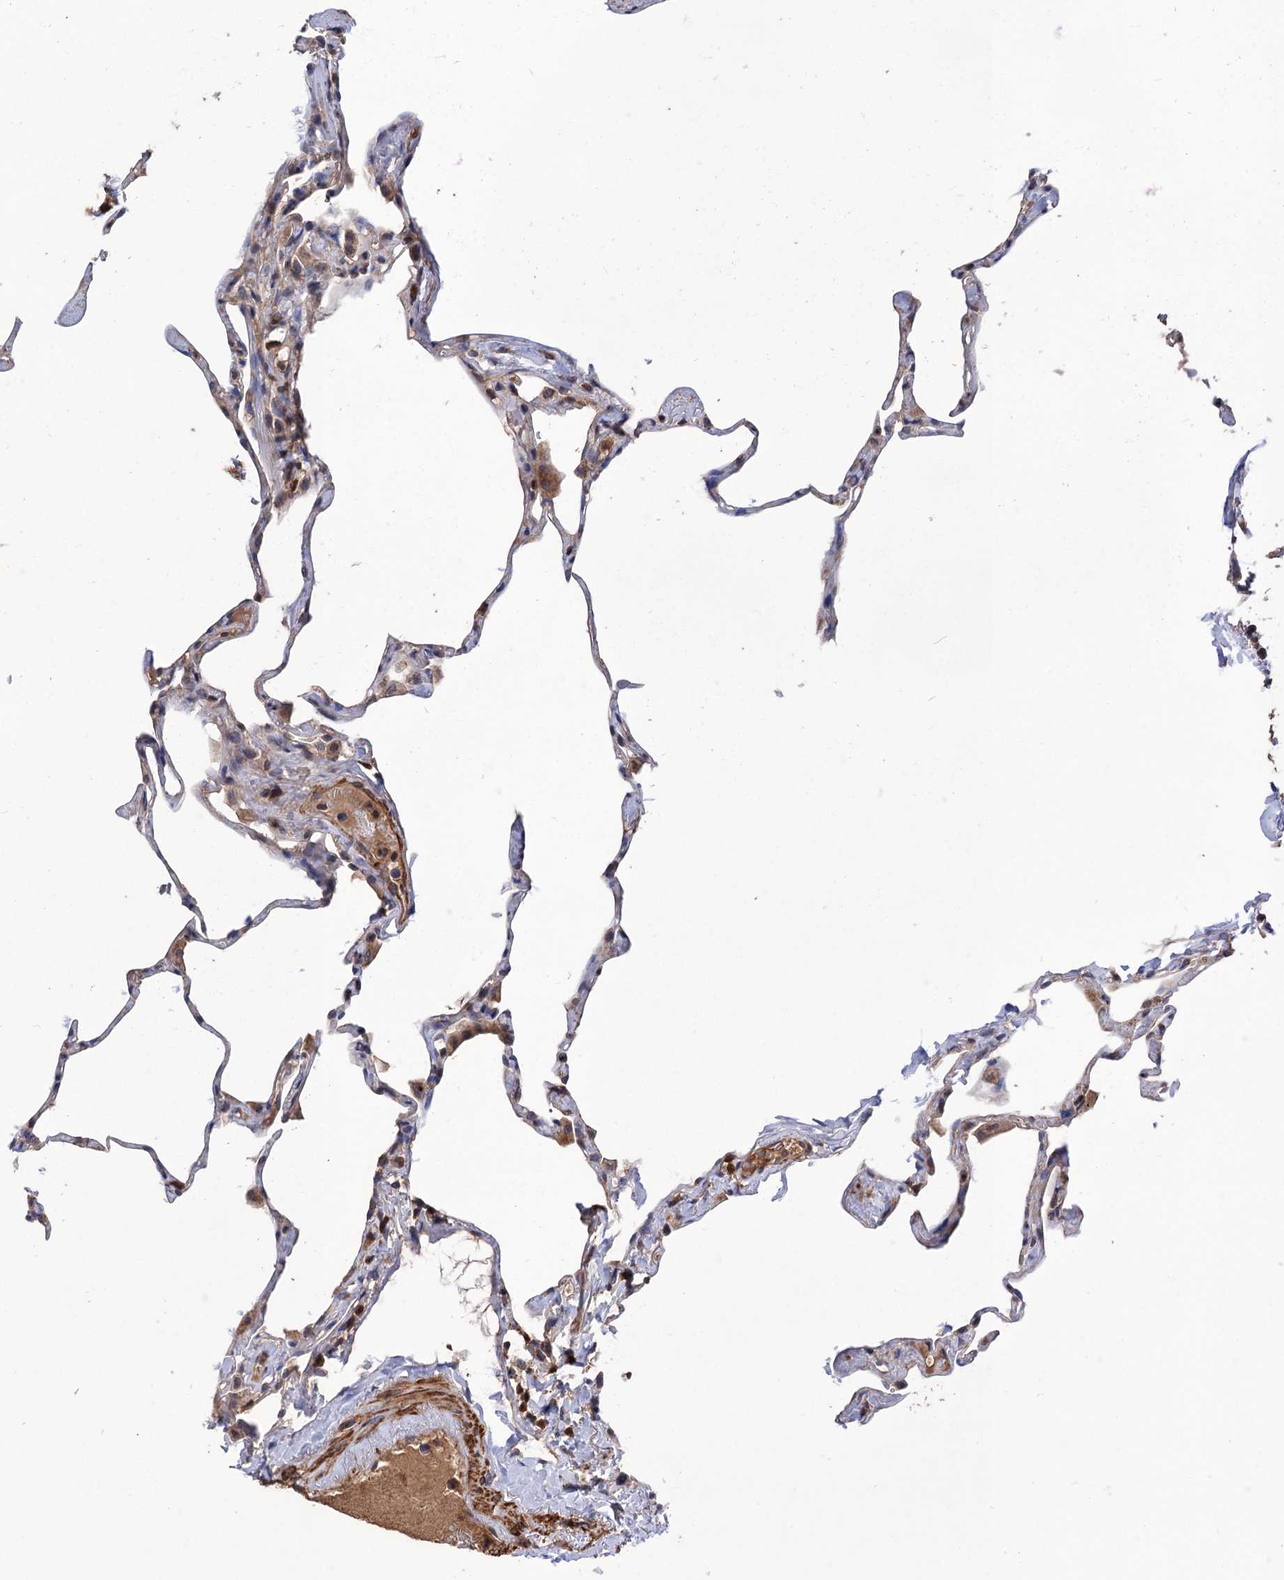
{"staining": {"intensity": "weak", "quantity": "25%-75%", "location": "cytoplasmic/membranous"}, "tissue": "lung", "cell_type": "Alveolar cells", "image_type": "normal", "snomed": [{"axis": "morphology", "description": "Normal tissue, NOS"}, {"axis": "topography", "description": "Lung"}], "caption": "Immunohistochemical staining of benign human lung displays 25%-75% levels of weak cytoplasmic/membranous protein positivity in about 25%-75% of alveolar cells. The staining is performed using DAB (3,3'-diaminobenzidine) brown chromogen to label protein expression. The nuclei are counter-stained blue using hematoxylin.", "gene": "DGKA", "patient": {"sex": "male", "age": 65}}